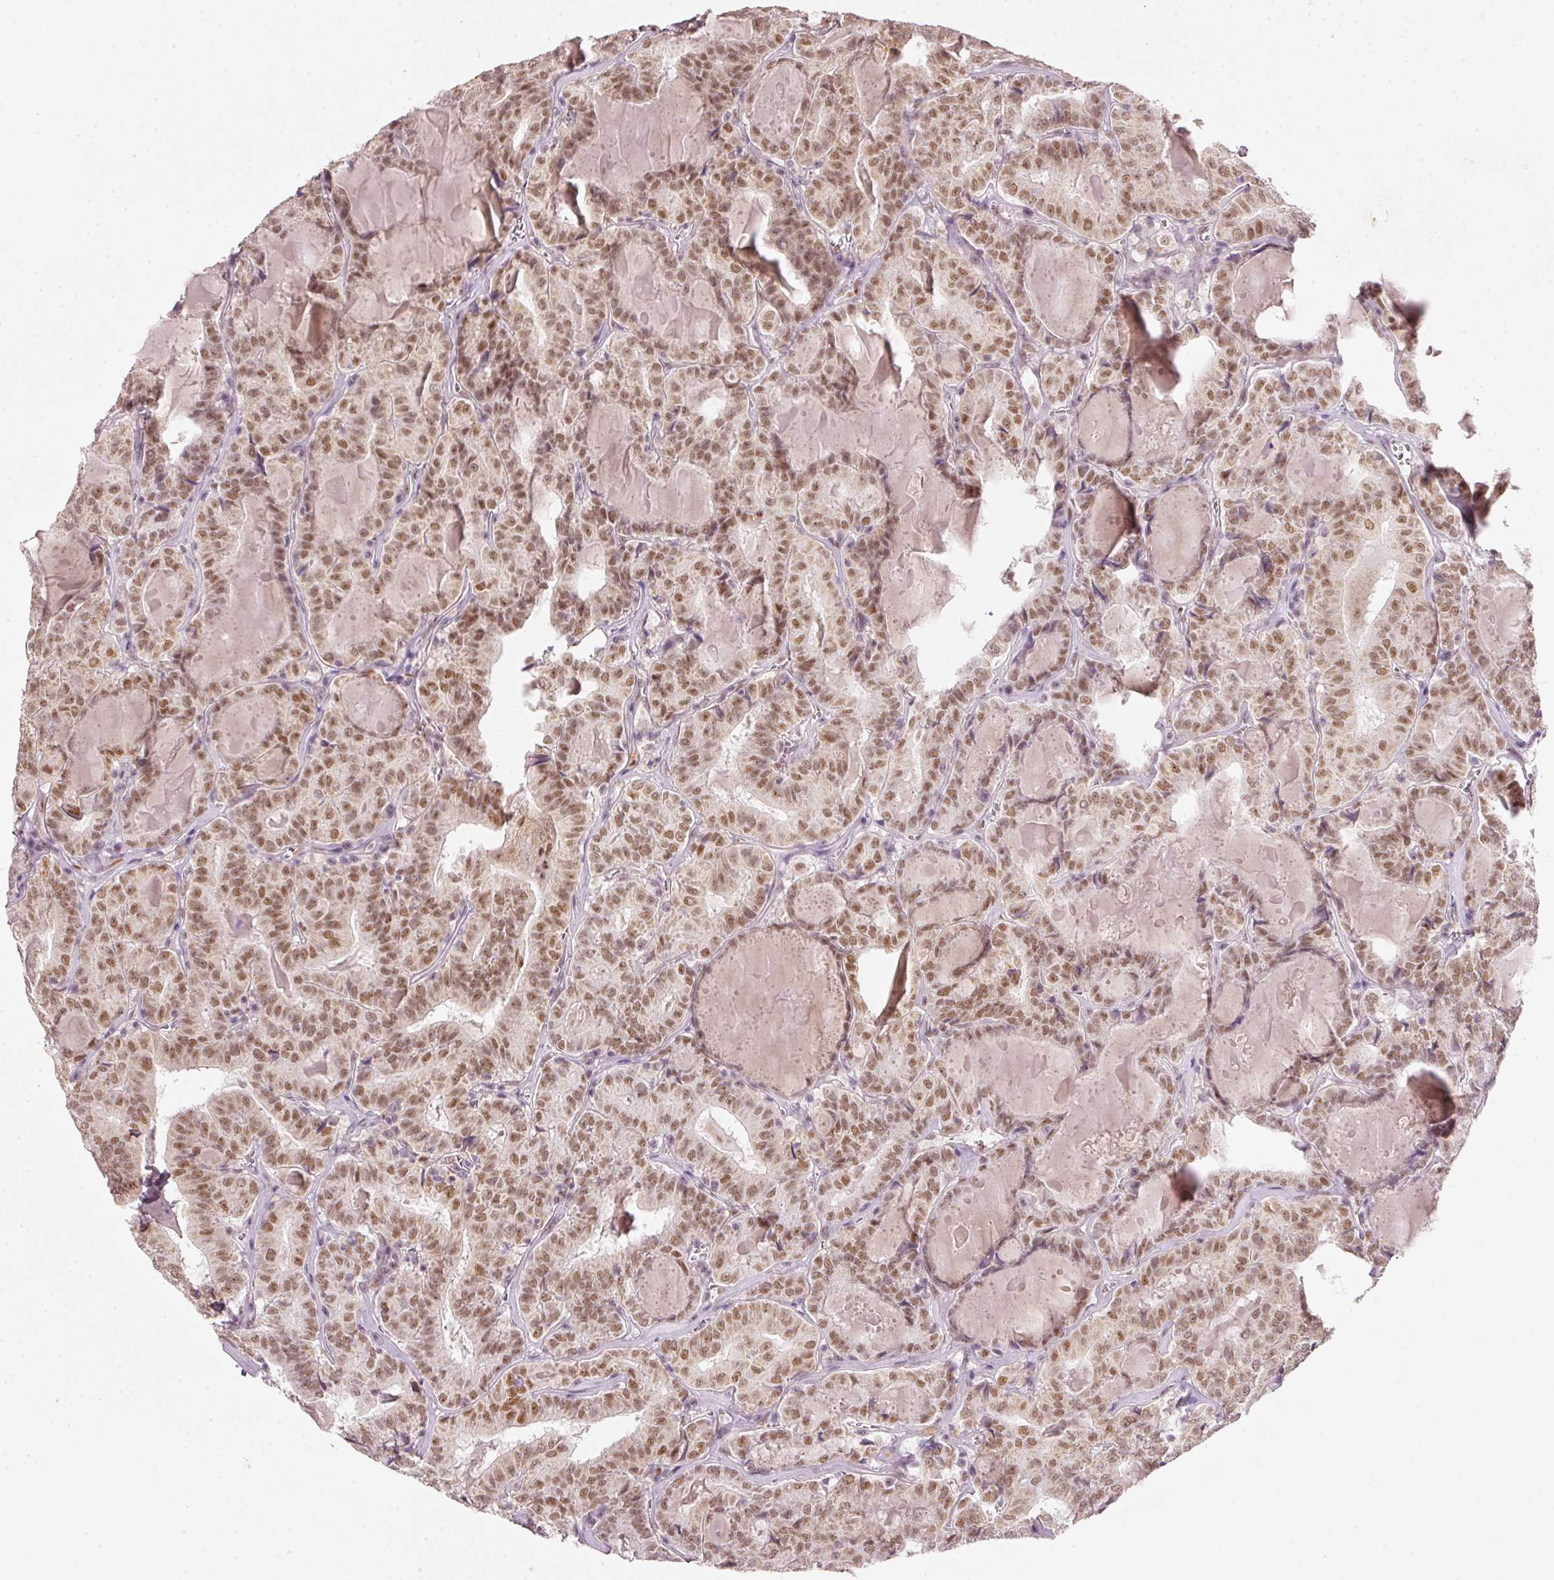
{"staining": {"intensity": "moderate", "quantity": ">75%", "location": "nuclear"}, "tissue": "thyroid cancer", "cell_type": "Tumor cells", "image_type": "cancer", "snomed": [{"axis": "morphology", "description": "Papillary adenocarcinoma, NOS"}, {"axis": "topography", "description": "Thyroid gland"}], "caption": "High-power microscopy captured an IHC micrograph of thyroid papillary adenocarcinoma, revealing moderate nuclear expression in about >75% of tumor cells.", "gene": "FSTL3", "patient": {"sex": "female", "age": 72}}